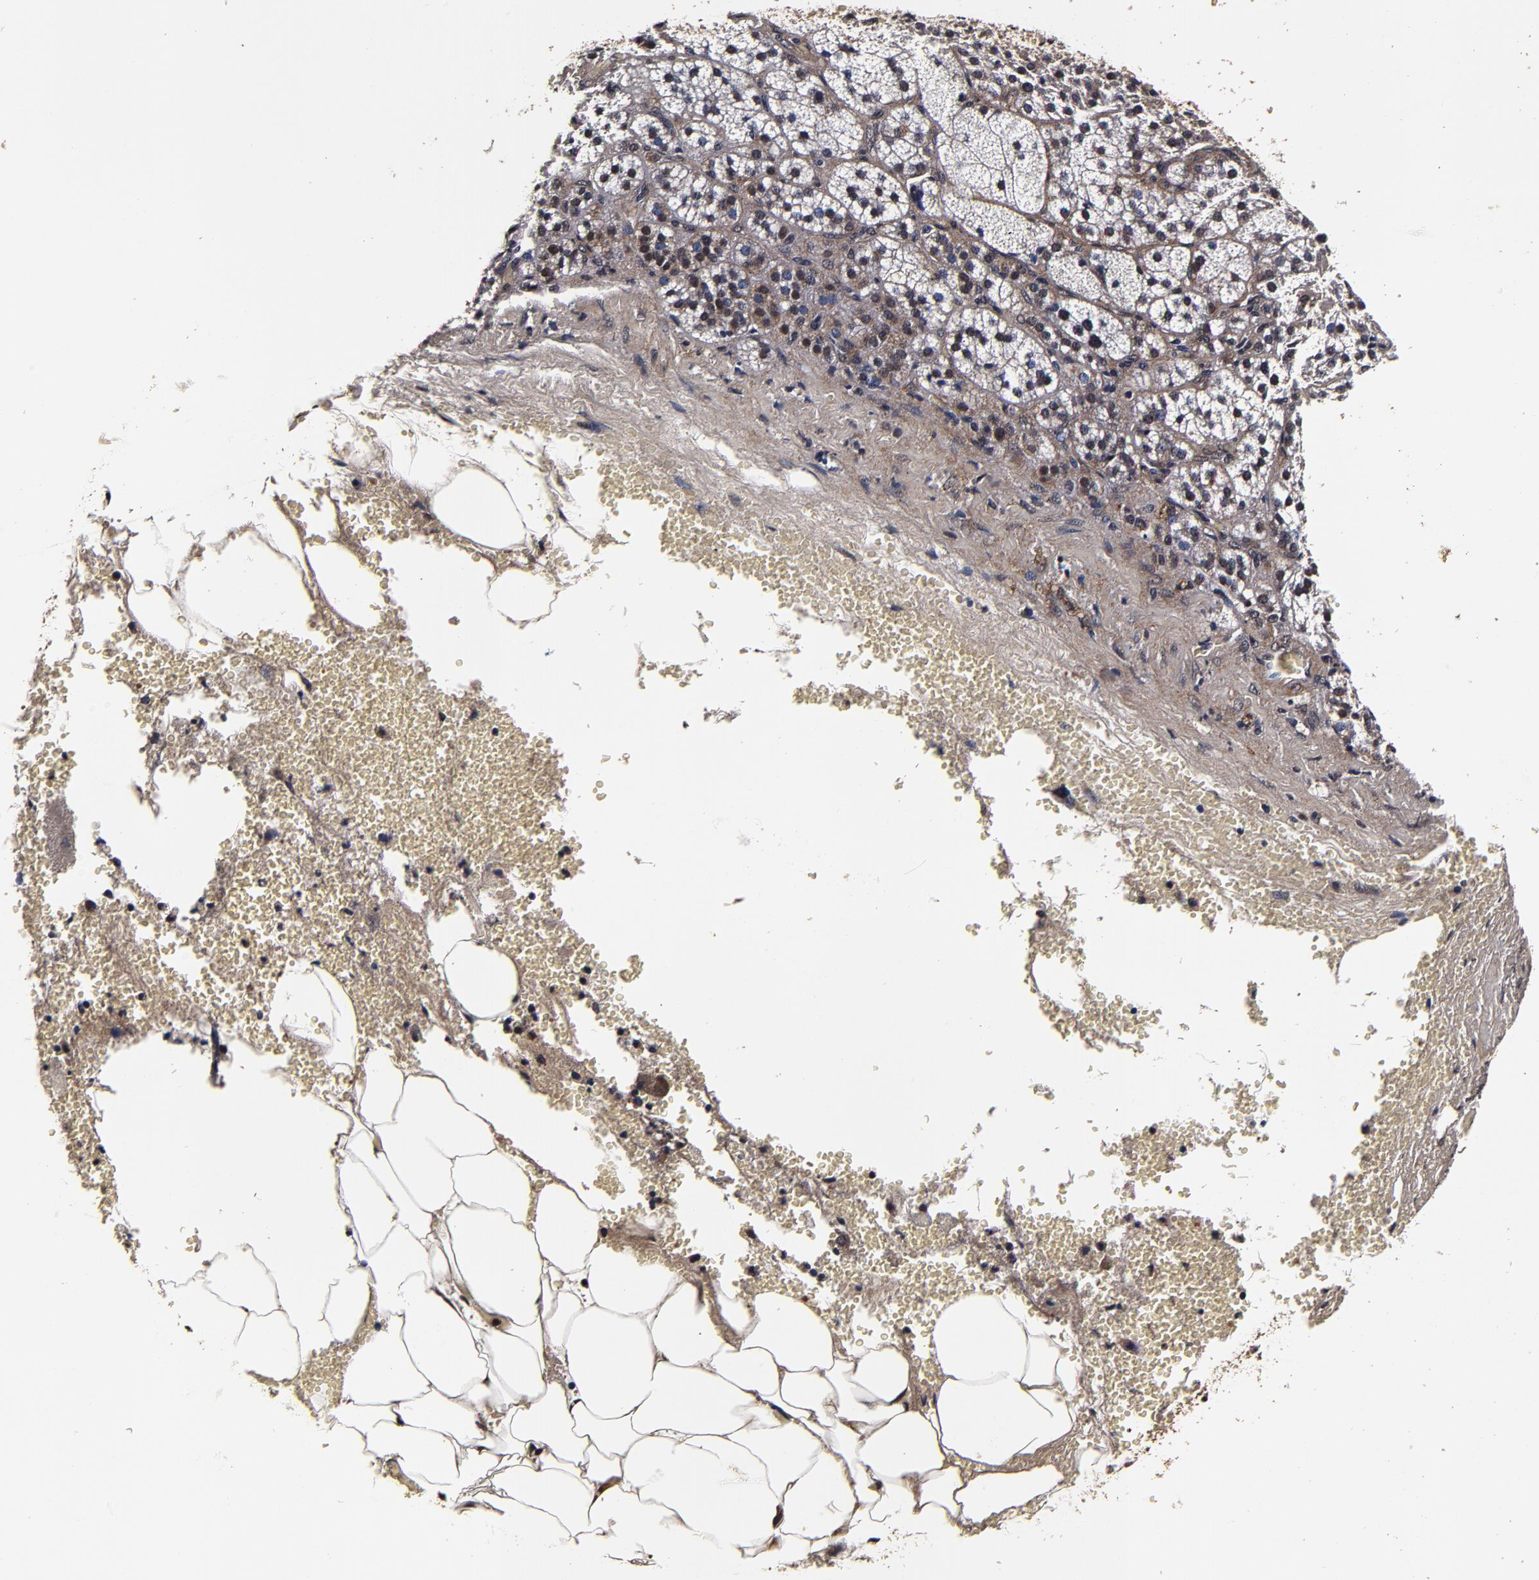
{"staining": {"intensity": "negative", "quantity": "none", "location": "none"}, "tissue": "adrenal gland", "cell_type": "Glandular cells", "image_type": "normal", "snomed": [{"axis": "morphology", "description": "Normal tissue, NOS"}, {"axis": "topography", "description": "Adrenal gland"}], "caption": "An immunohistochemistry image of normal adrenal gland is shown. There is no staining in glandular cells of adrenal gland.", "gene": "MMP15", "patient": {"sex": "female", "age": 71}}